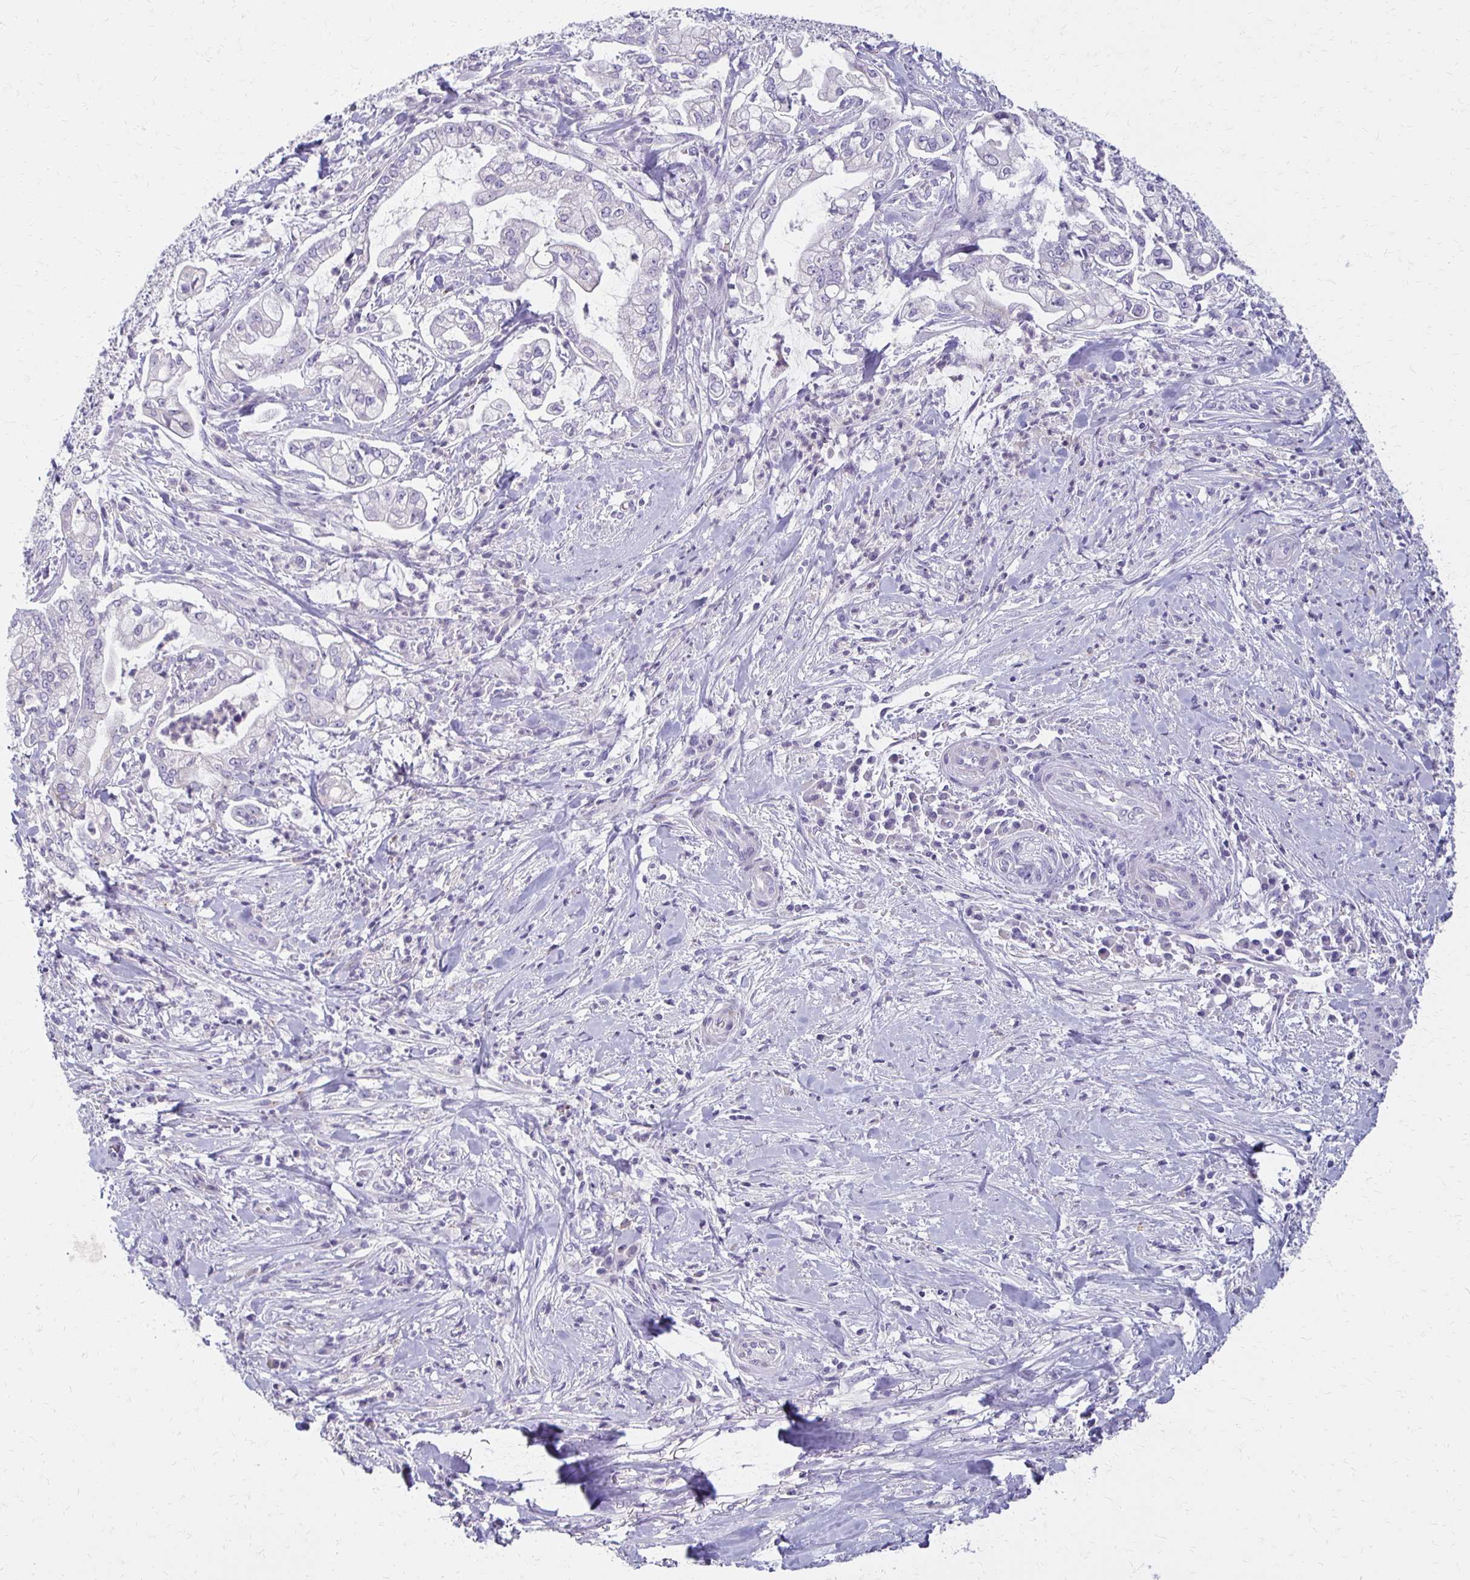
{"staining": {"intensity": "negative", "quantity": "none", "location": "none"}, "tissue": "pancreatic cancer", "cell_type": "Tumor cells", "image_type": "cancer", "snomed": [{"axis": "morphology", "description": "Adenocarcinoma, NOS"}, {"axis": "topography", "description": "Pancreas"}], "caption": "Pancreatic adenocarcinoma stained for a protein using IHC displays no staining tumor cells.", "gene": "BBS12", "patient": {"sex": "female", "age": 69}}